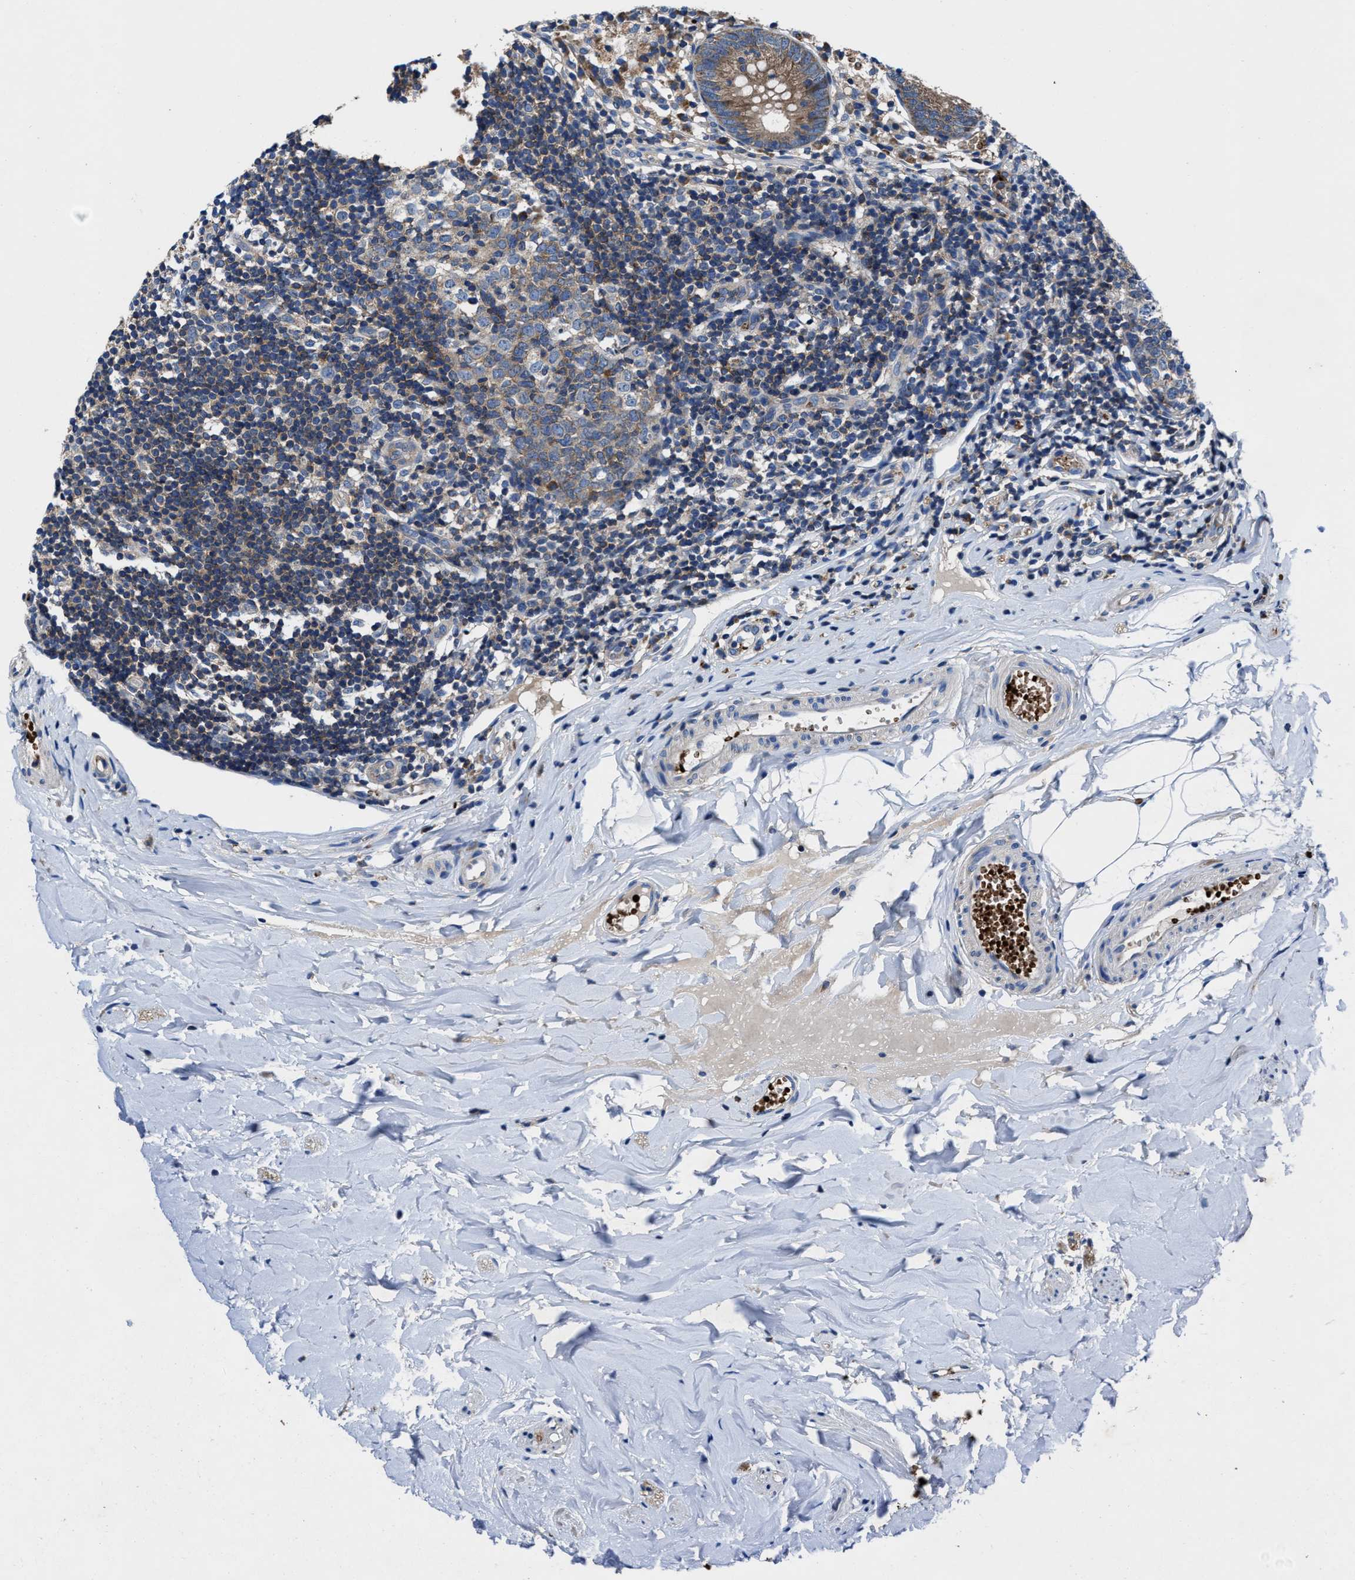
{"staining": {"intensity": "moderate", "quantity": ">75%", "location": "cytoplasmic/membranous"}, "tissue": "appendix", "cell_type": "Glandular cells", "image_type": "normal", "snomed": [{"axis": "morphology", "description": "Normal tissue, NOS"}, {"axis": "topography", "description": "Appendix"}], "caption": "This micrograph reveals immunohistochemistry (IHC) staining of unremarkable human appendix, with medium moderate cytoplasmic/membranous staining in approximately >75% of glandular cells.", "gene": "PHLPP1", "patient": {"sex": "female", "age": 20}}